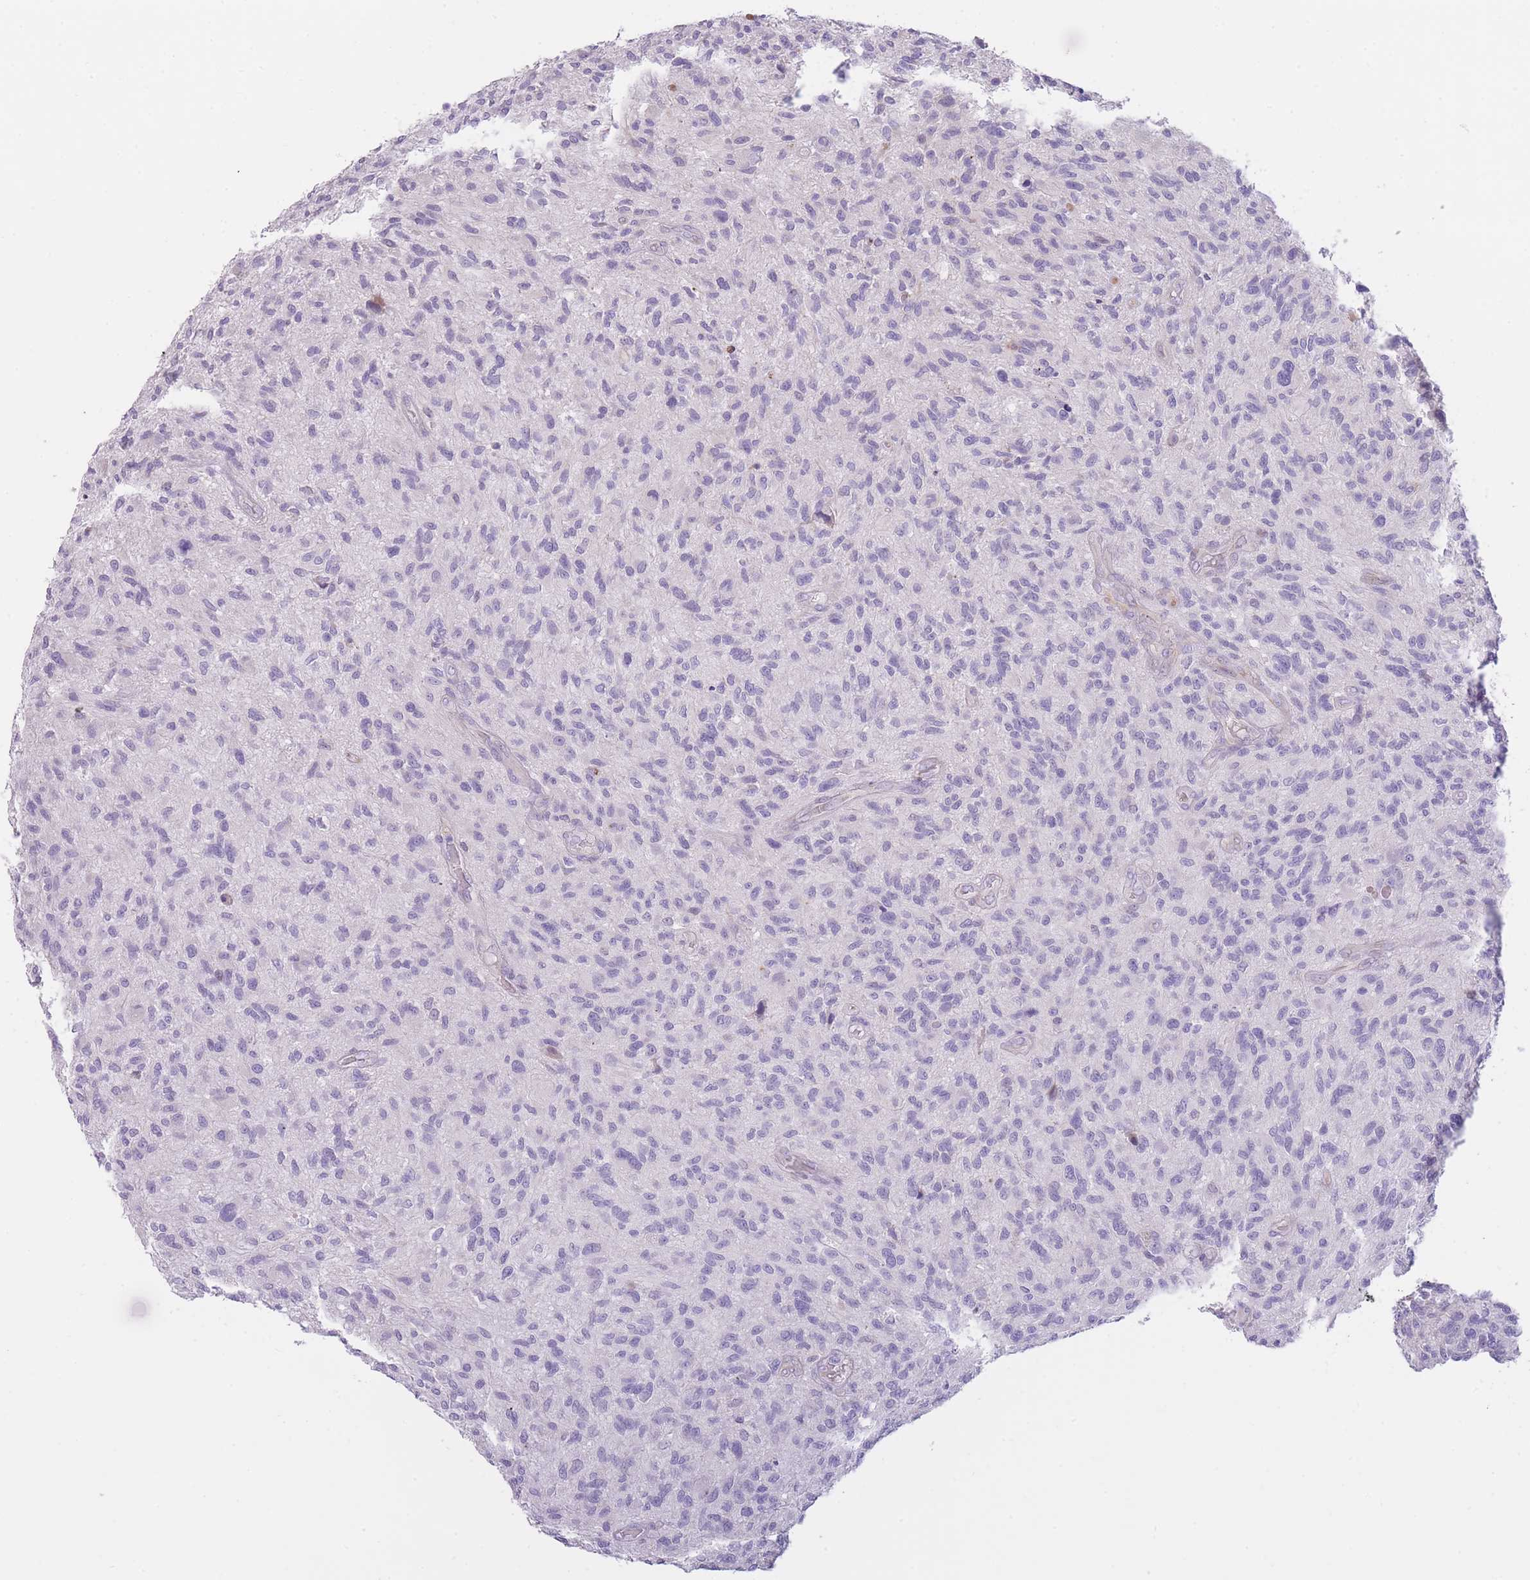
{"staining": {"intensity": "negative", "quantity": "none", "location": "none"}, "tissue": "glioma", "cell_type": "Tumor cells", "image_type": "cancer", "snomed": [{"axis": "morphology", "description": "Glioma, malignant, High grade"}, {"axis": "topography", "description": "Brain"}], "caption": "Glioma was stained to show a protein in brown. There is no significant expression in tumor cells.", "gene": "IMPG1", "patient": {"sex": "male", "age": 47}}